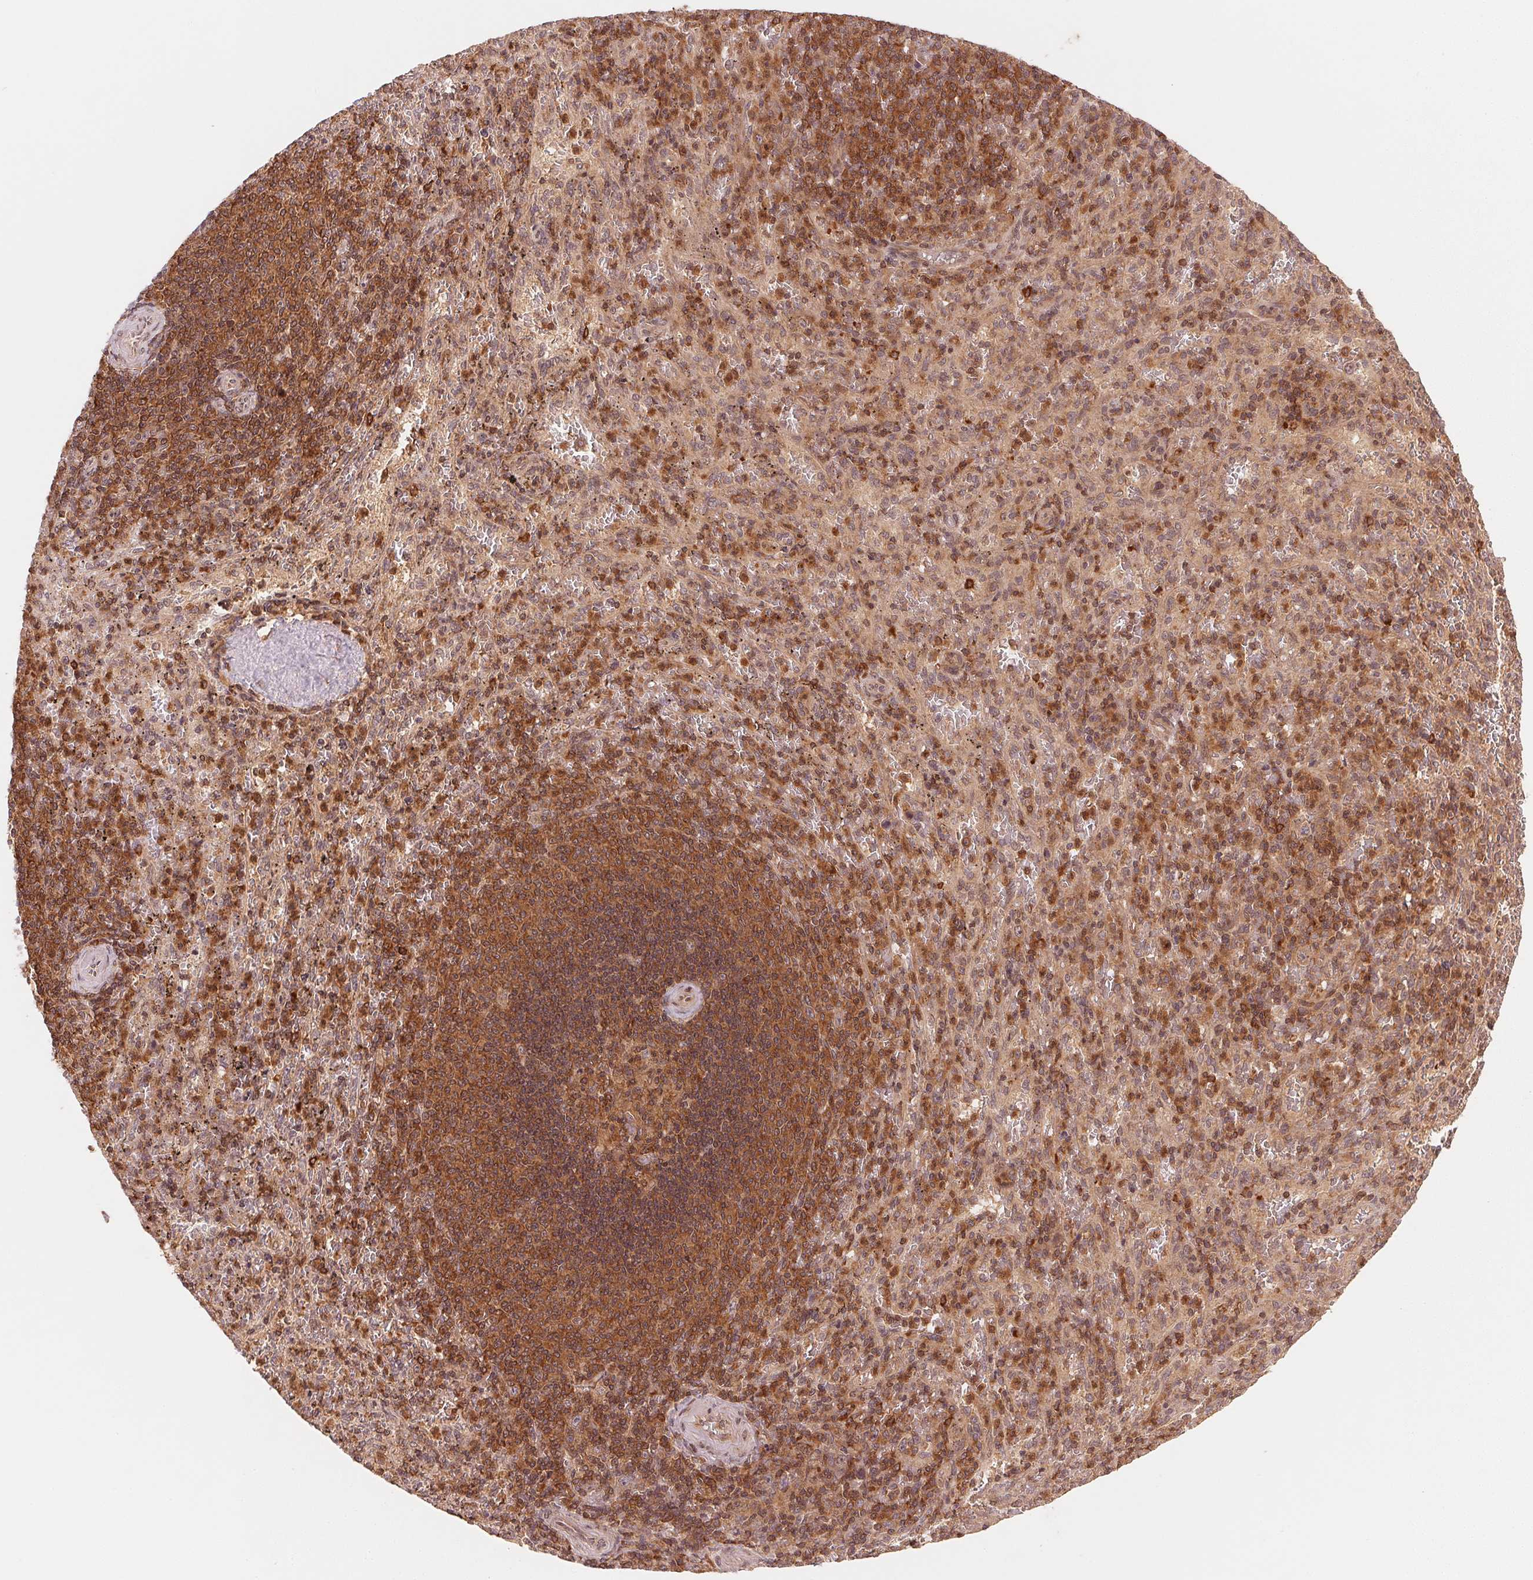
{"staining": {"intensity": "strong", "quantity": "25%-75%", "location": "cytoplasmic/membranous,nuclear"}, "tissue": "spleen", "cell_type": "Cells in red pulp", "image_type": "normal", "snomed": [{"axis": "morphology", "description": "Normal tissue, NOS"}, {"axis": "topography", "description": "Spleen"}], "caption": "Protein staining by immunohistochemistry (IHC) exhibits strong cytoplasmic/membranous,nuclear positivity in approximately 25%-75% of cells in red pulp in benign spleen.", "gene": "CCDC102B", "patient": {"sex": "male", "age": 57}}